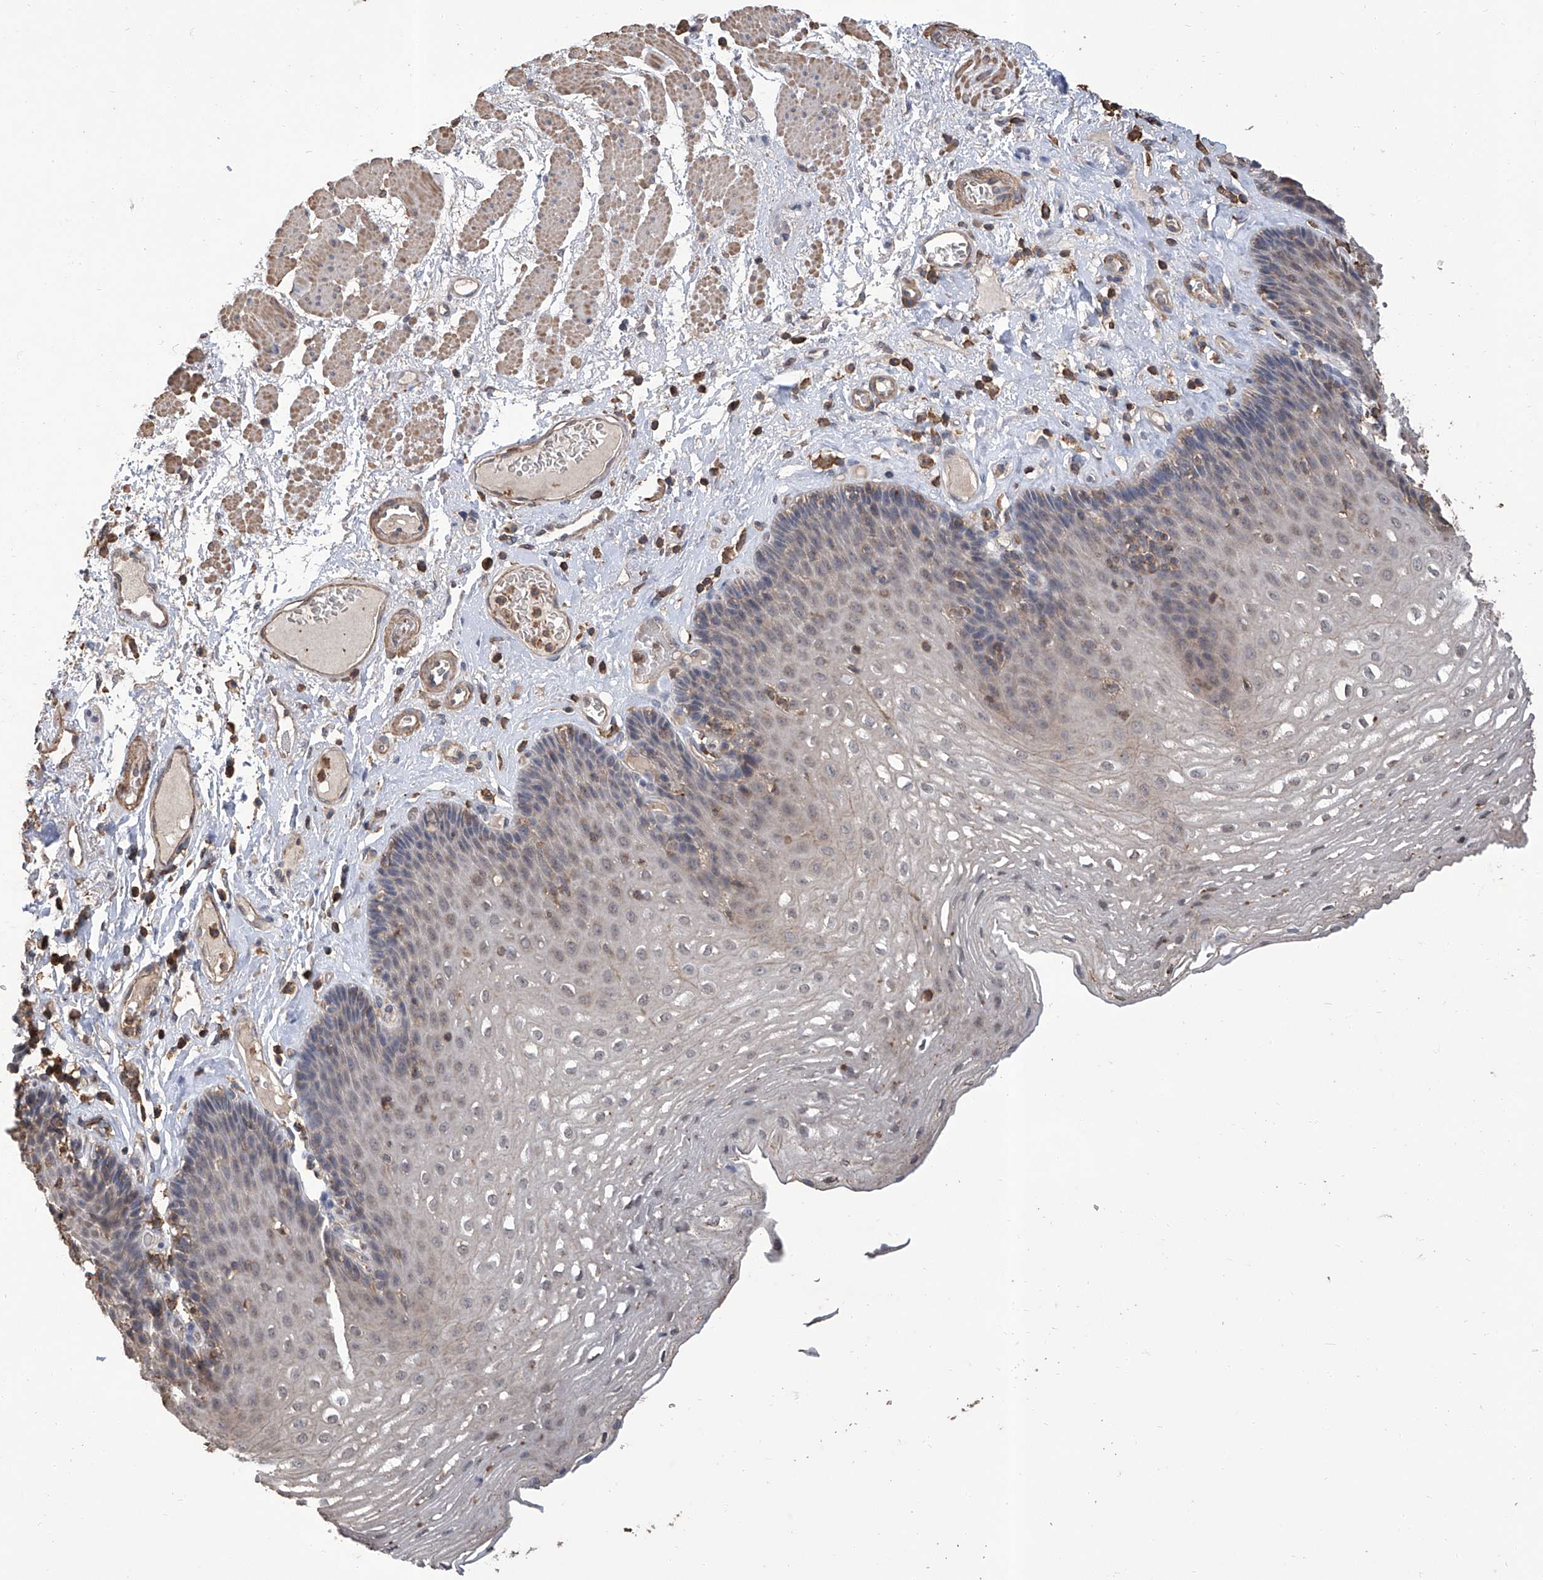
{"staining": {"intensity": "weak", "quantity": "<25%", "location": "cytoplasmic/membranous"}, "tissue": "esophagus", "cell_type": "Squamous epithelial cells", "image_type": "normal", "snomed": [{"axis": "morphology", "description": "Normal tissue, NOS"}, {"axis": "topography", "description": "Esophagus"}], "caption": "Squamous epithelial cells show no significant expression in unremarkable esophagus. (DAB (3,3'-diaminobenzidine) IHC, high magnification).", "gene": "GPT", "patient": {"sex": "female", "age": 66}}